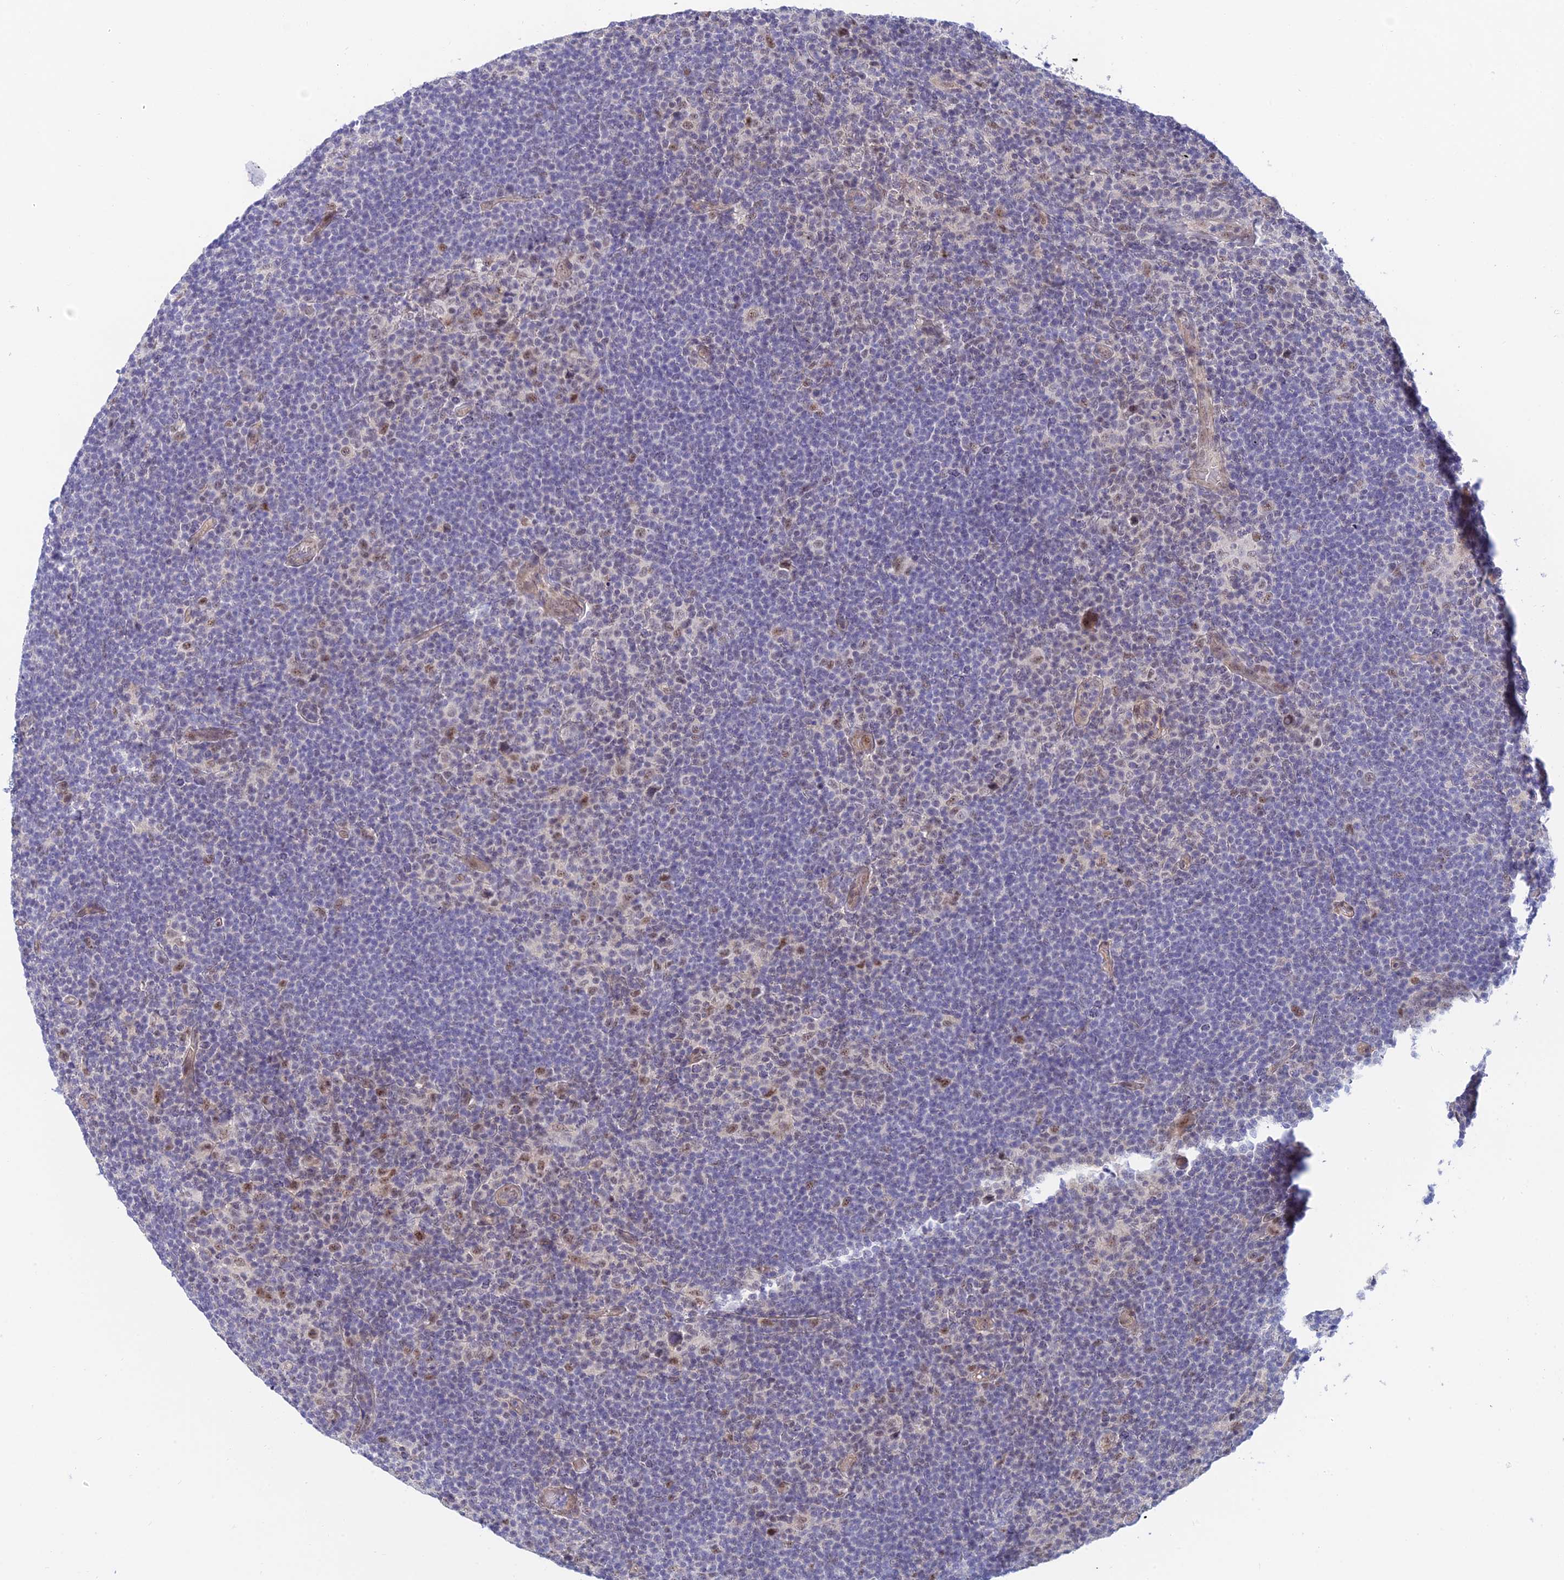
{"staining": {"intensity": "weak", "quantity": ">75%", "location": "nuclear"}, "tissue": "lymphoma", "cell_type": "Tumor cells", "image_type": "cancer", "snomed": [{"axis": "morphology", "description": "Hodgkin's disease, NOS"}, {"axis": "topography", "description": "Lymph node"}], "caption": "Hodgkin's disease stained for a protein (brown) exhibits weak nuclear positive expression in approximately >75% of tumor cells.", "gene": "CFAP92", "patient": {"sex": "female", "age": 57}}